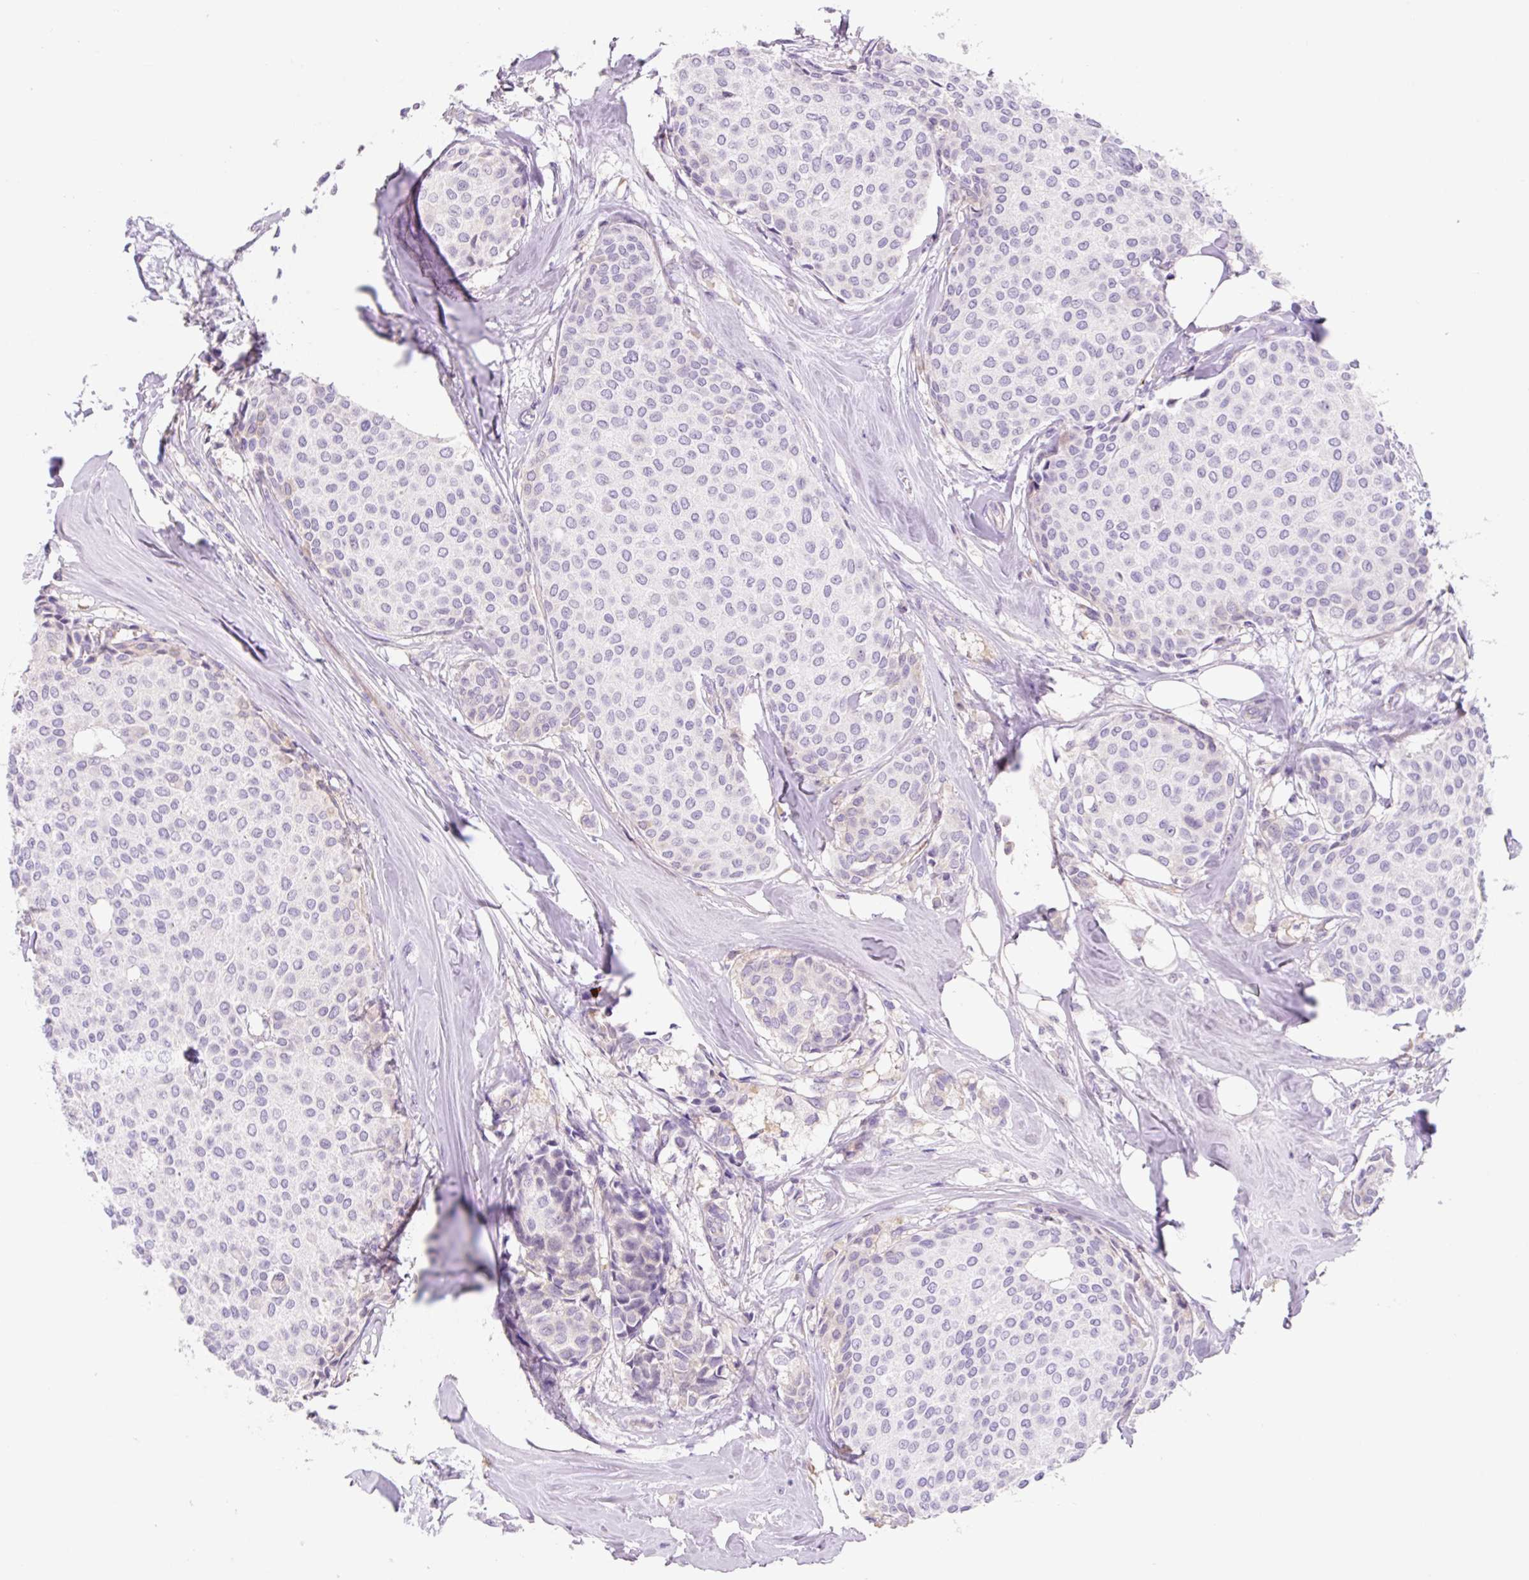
{"staining": {"intensity": "negative", "quantity": "none", "location": "none"}, "tissue": "breast cancer", "cell_type": "Tumor cells", "image_type": "cancer", "snomed": [{"axis": "morphology", "description": "Duct carcinoma"}, {"axis": "topography", "description": "Breast"}], "caption": "A micrograph of breast intraductal carcinoma stained for a protein reveals no brown staining in tumor cells.", "gene": "ZNF121", "patient": {"sex": "female", "age": 47}}